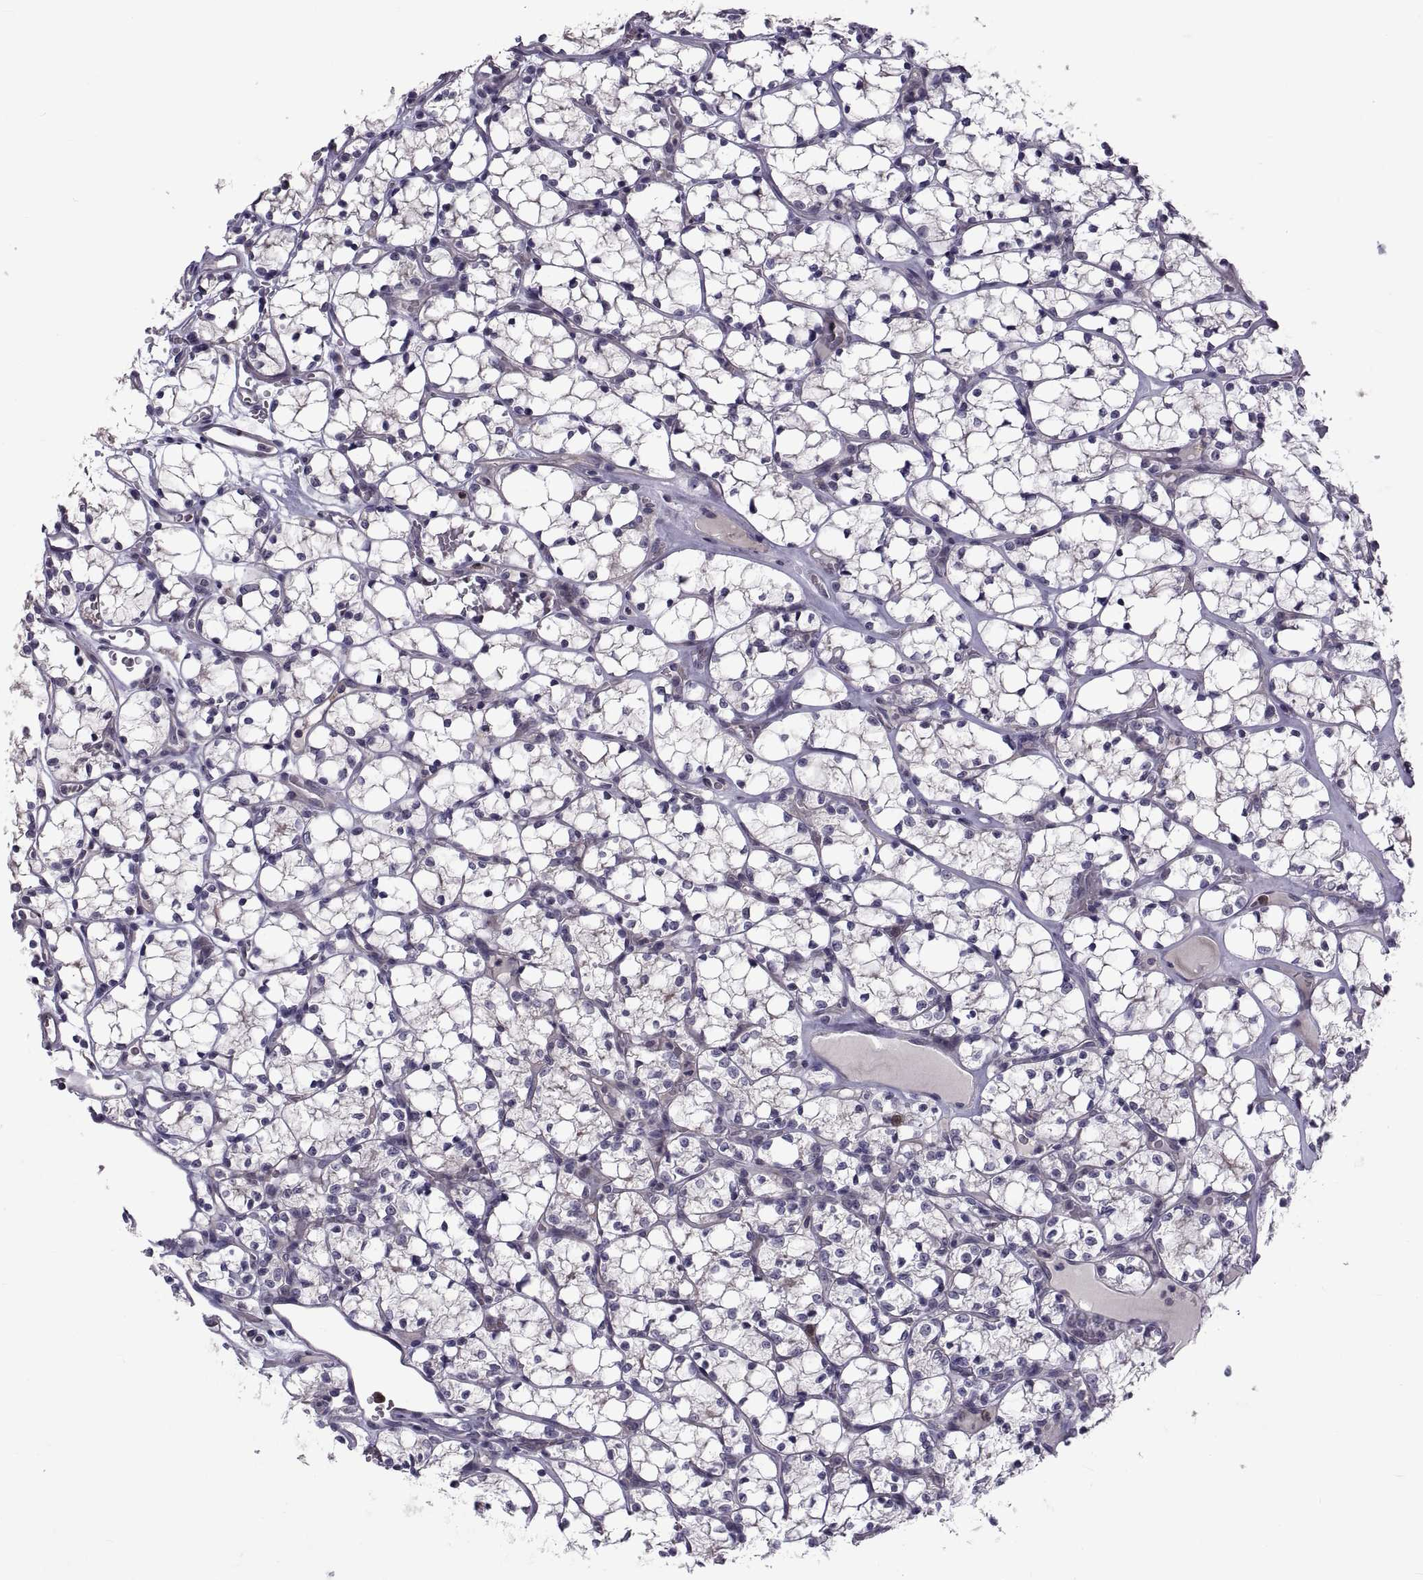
{"staining": {"intensity": "negative", "quantity": "none", "location": "none"}, "tissue": "renal cancer", "cell_type": "Tumor cells", "image_type": "cancer", "snomed": [{"axis": "morphology", "description": "Adenocarcinoma, NOS"}, {"axis": "topography", "description": "Kidney"}], "caption": "Immunohistochemical staining of renal adenocarcinoma shows no significant positivity in tumor cells.", "gene": "NPTX2", "patient": {"sex": "female", "age": 69}}